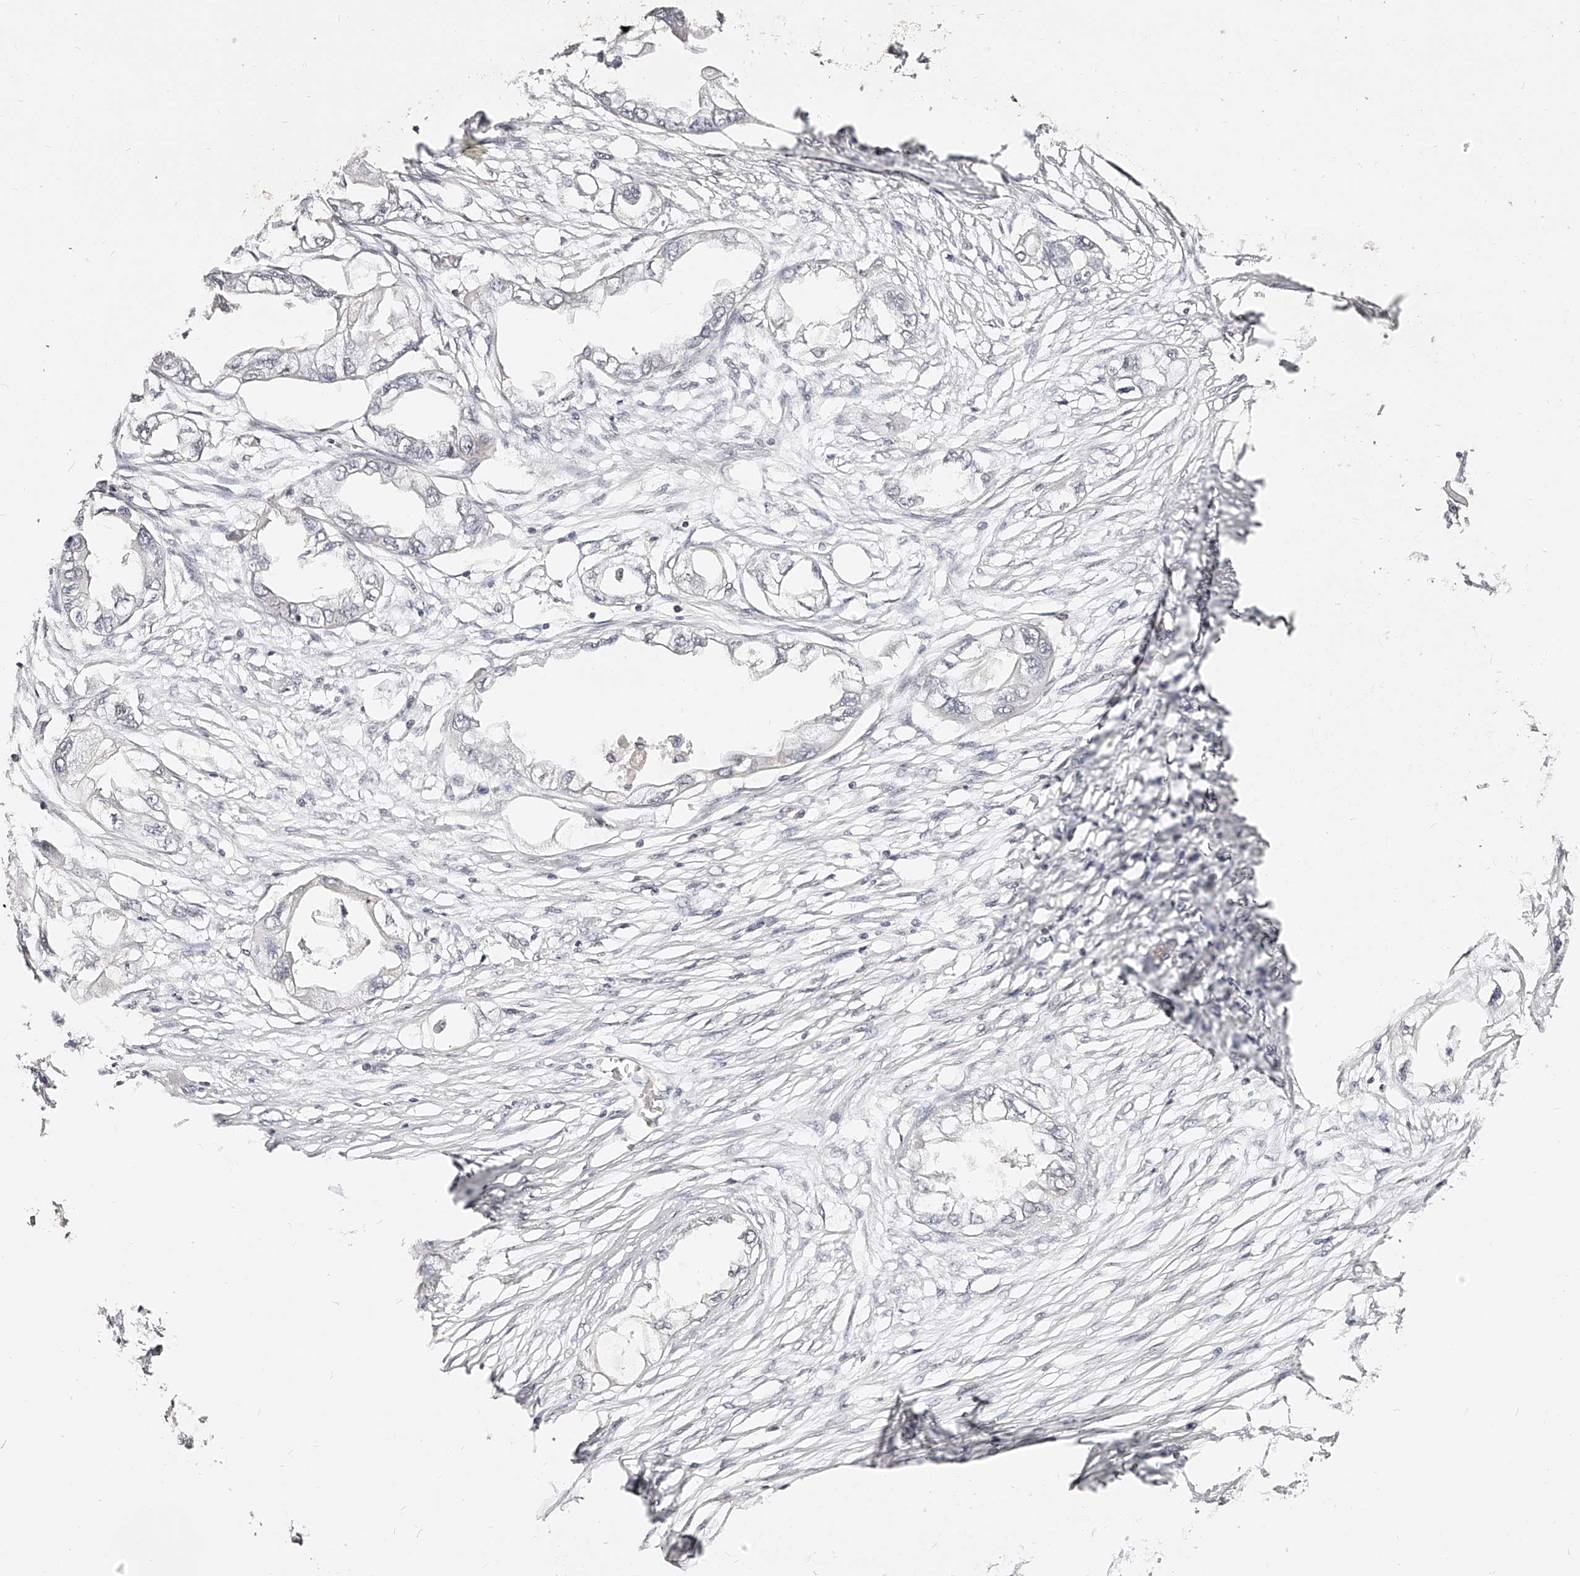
{"staining": {"intensity": "negative", "quantity": "none", "location": "none"}, "tissue": "endometrial cancer", "cell_type": "Tumor cells", "image_type": "cancer", "snomed": [{"axis": "morphology", "description": "Adenocarcinoma, NOS"}, {"axis": "morphology", "description": "Adenocarcinoma, metastatic, NOS"}, {"axis": "topography", "description": "Adipose tissue"}, {"axis": "topography", "description": "Endometrium"}], "caption": "The micrograph exhibits no staining of tumor cells in endometrial cancer (adenocarcinoma).", "gene": "ZNF789", "patient": {"sex": "female", "age": 67}}